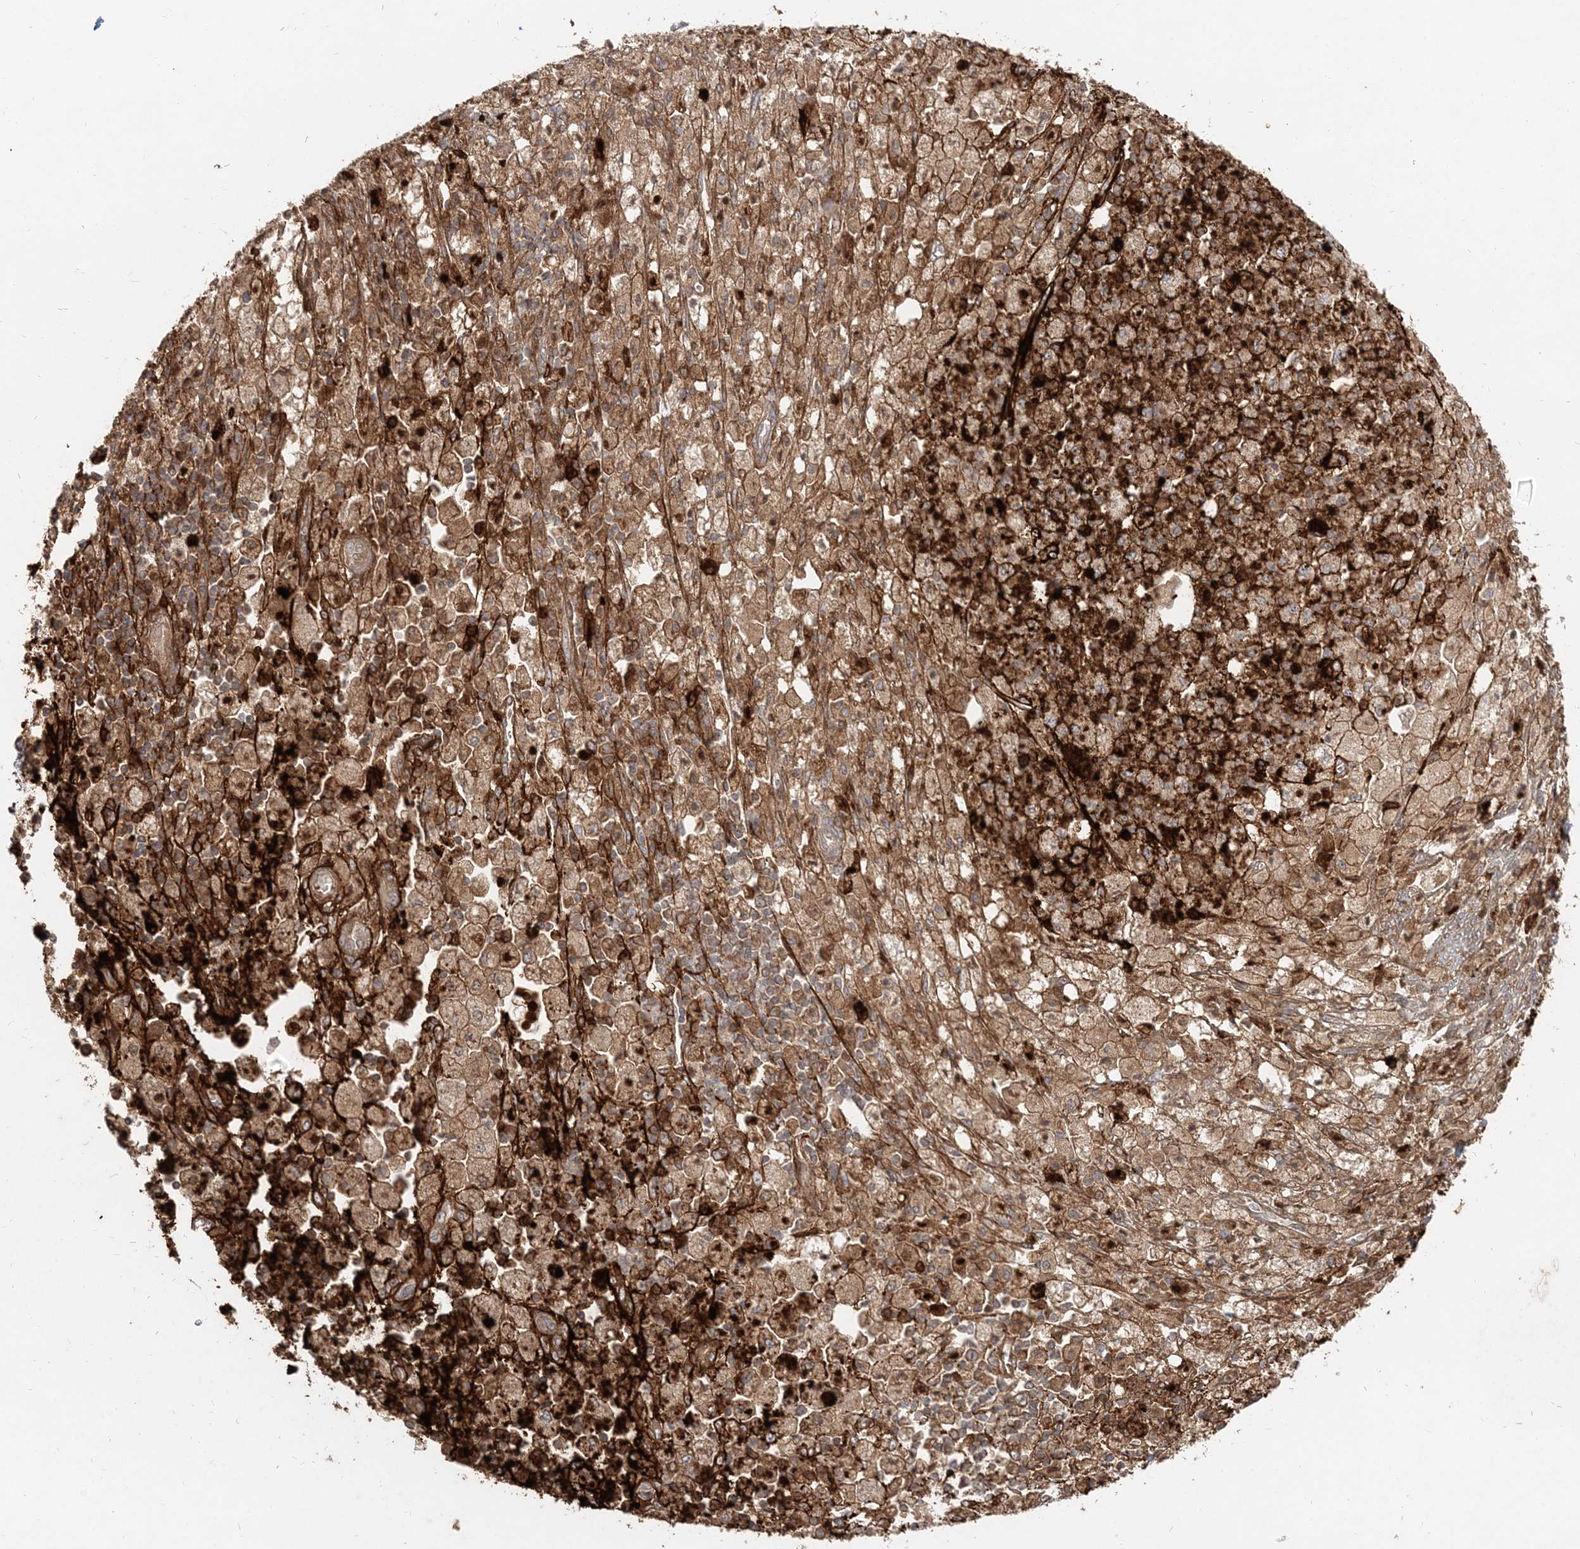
{"staining": {"intensity": "strong", "quantity": ">75%", "location": "cytoplasmic/membranous"}, "tissue": "cervical cancer", "cell_type": "Tumor cells", "image_type": "cancer", "snomed": [{"axis": "morphology", "description": "Normal tissue, NOS"}, {"axis": "morphology", "description": "Adenocarcinoma, NOS"}, {"axis": "topography", "description": "Cervix"}, {"axis": "topography", "description": "Endometrium"}], "caption": "Human adenocarcinoma (cervical) stained for a protein (brown) demonstrates strong cytoplasmic/membranous positive positivity in about >75% of tumor cells.", "gene": "RAB14", "patient": {"sex": "female", "age": 86}}